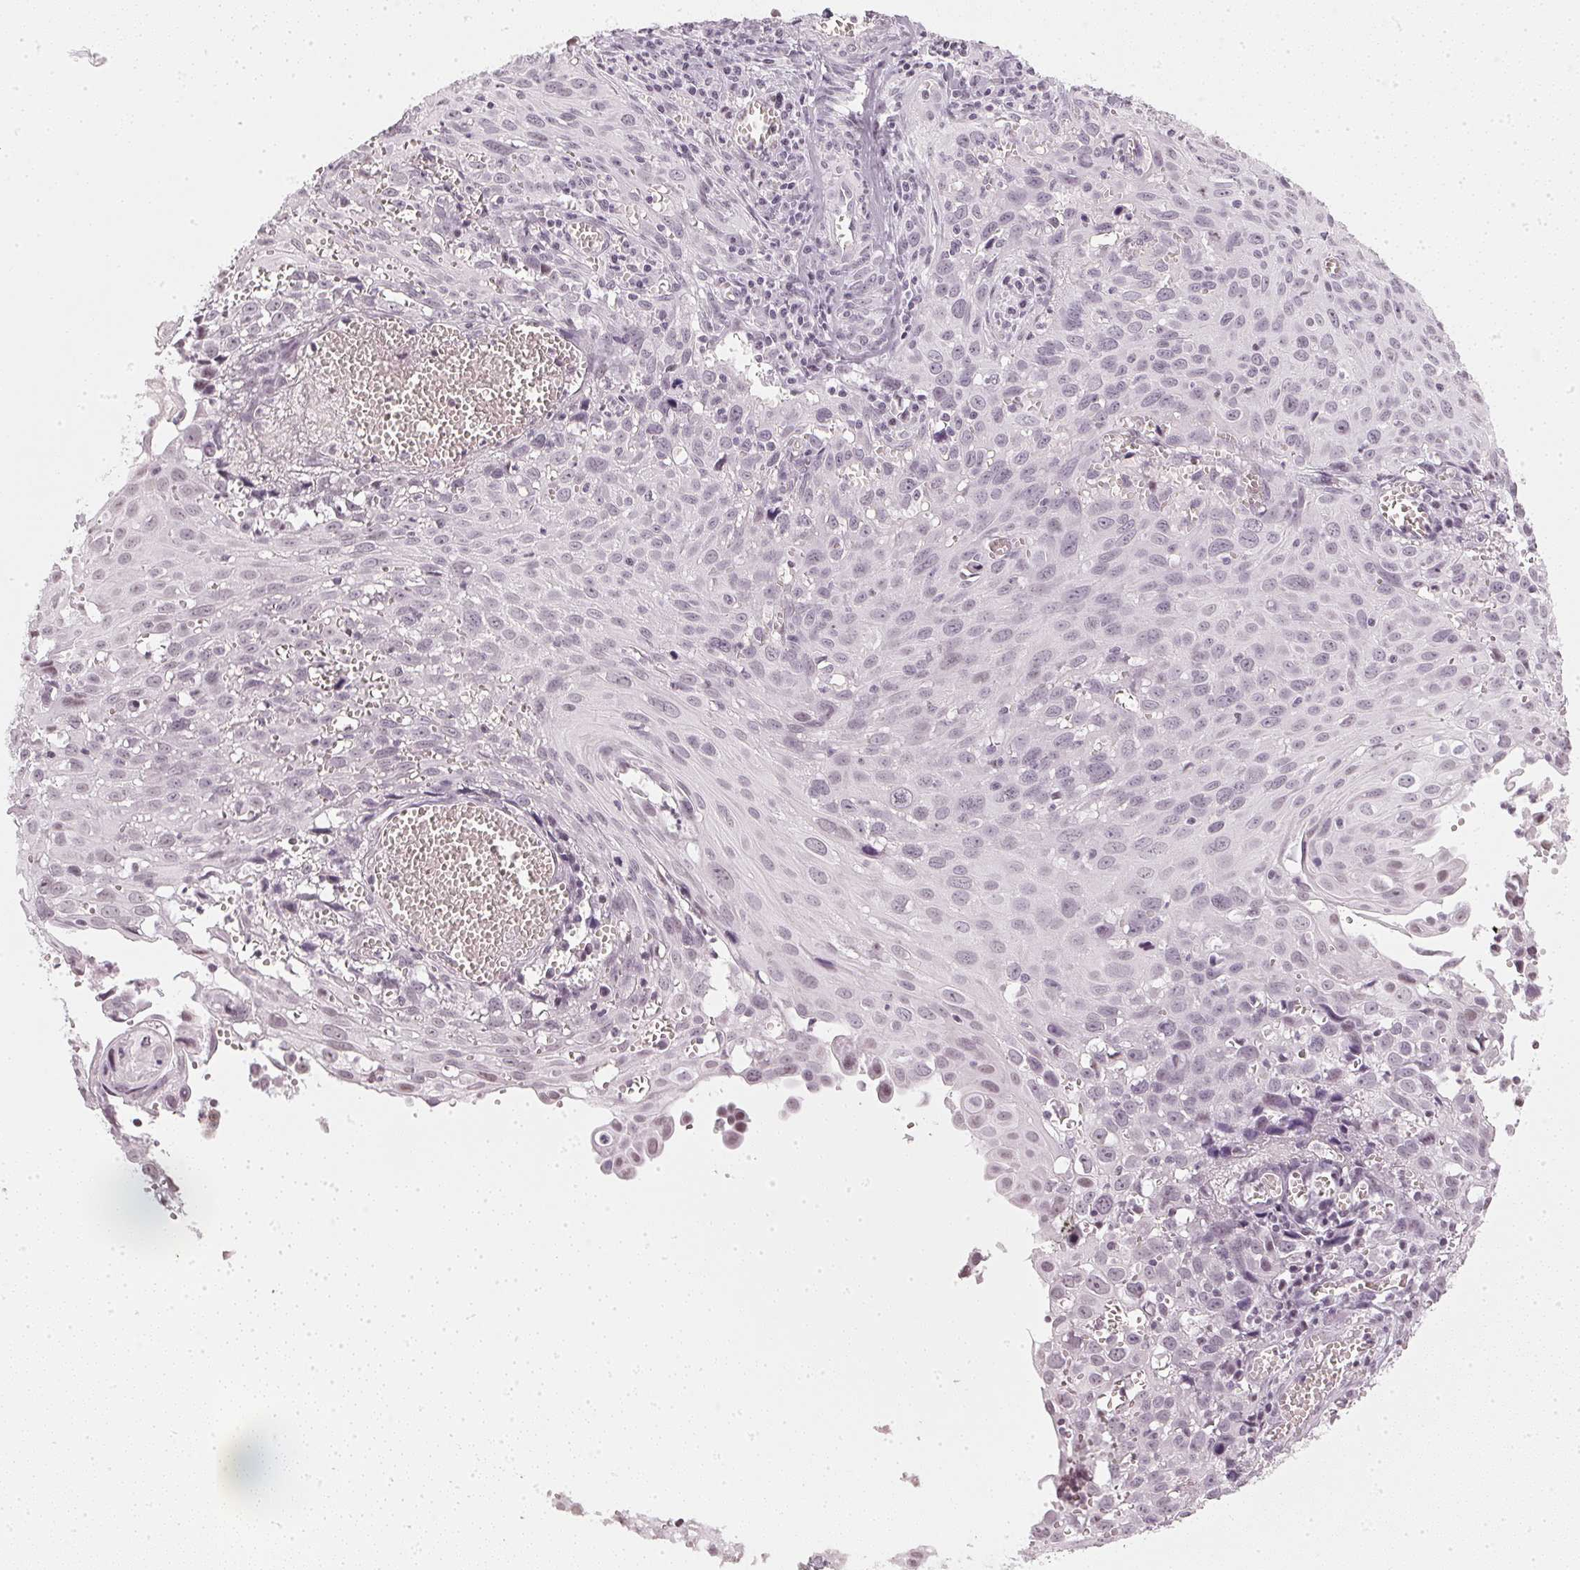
{"staining": {"intensity": "negative", "quantity": "none", "location": "none"}, "tissue": "cervical cancer", "cell_type": "Tumor cells", "image_type": "cancer", "snomed": [{"axis": "morphology", "description": "Squamous cell carcinoma, NOS"}, {"axis": "topography", "description": "Cervix"}], "caption": "Protein analysis of cervical cancer displays no significant staining in tumor cells.", "gene": "DNAJC6", "patient": {"sex": "female", "age": 38}}